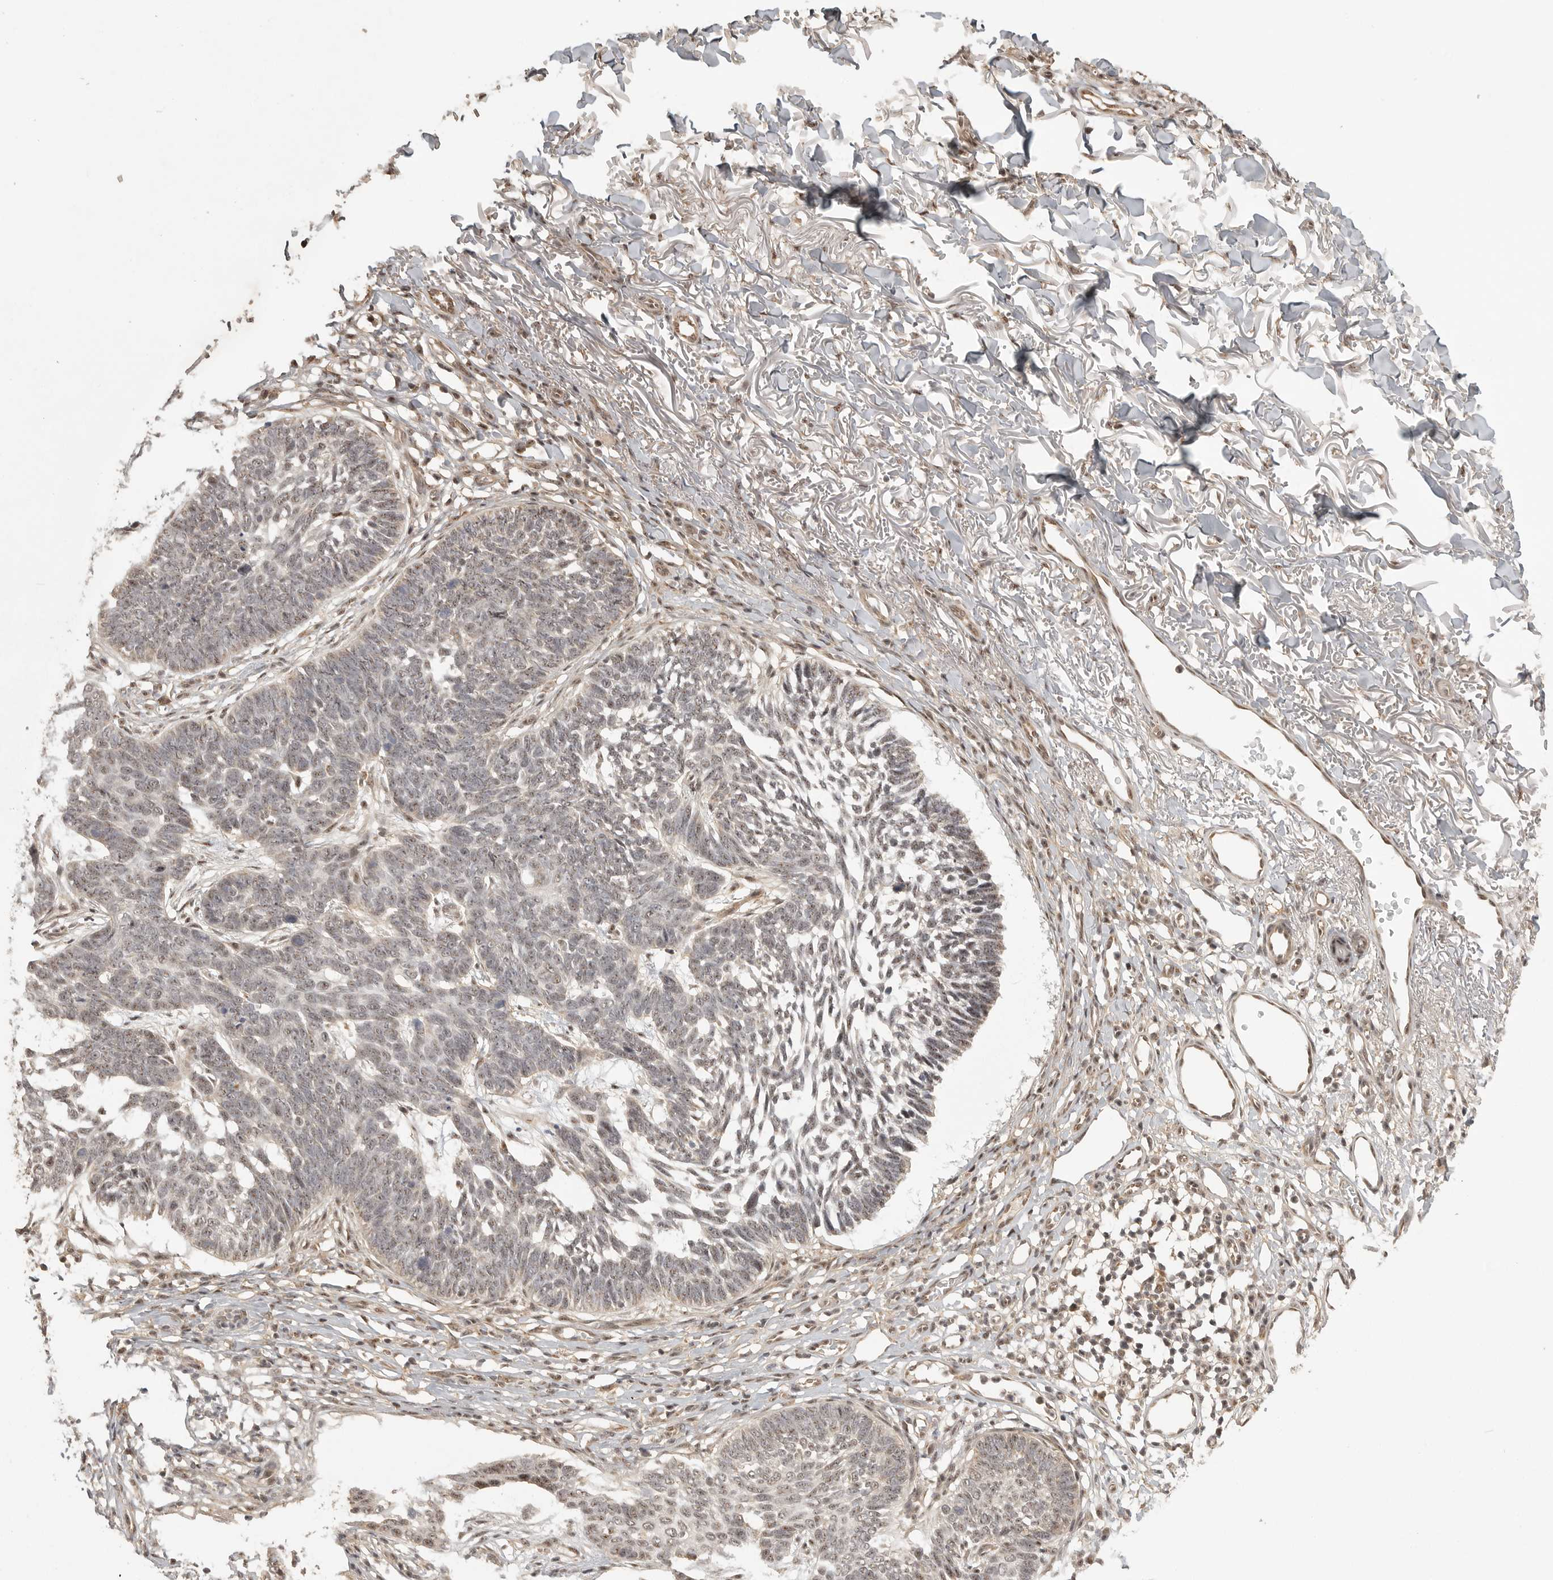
{"staining": {"intensity": "weak", "quantity": "25%-75%", "location": "nuclear"}, "tissue": "skin cancer", "cell_type": "Tumor cells", "image_type": "cancer", "snomed": [{"axis": "morphology", "description": "Normal tissue, NOS"}, {"axis": "morphology", "description": "Basal cell carcinoma"}, {"axis": "topography", "description": "Skin"}], "caption": "Skin cancer (basal cell carcinoma) stained for a protein (brown) exhibits weak nuclear positive expression in approximately 25%-75% of tumor cells.", "gene": "POMP", "patient": {"sex": "male", "age": 77}}